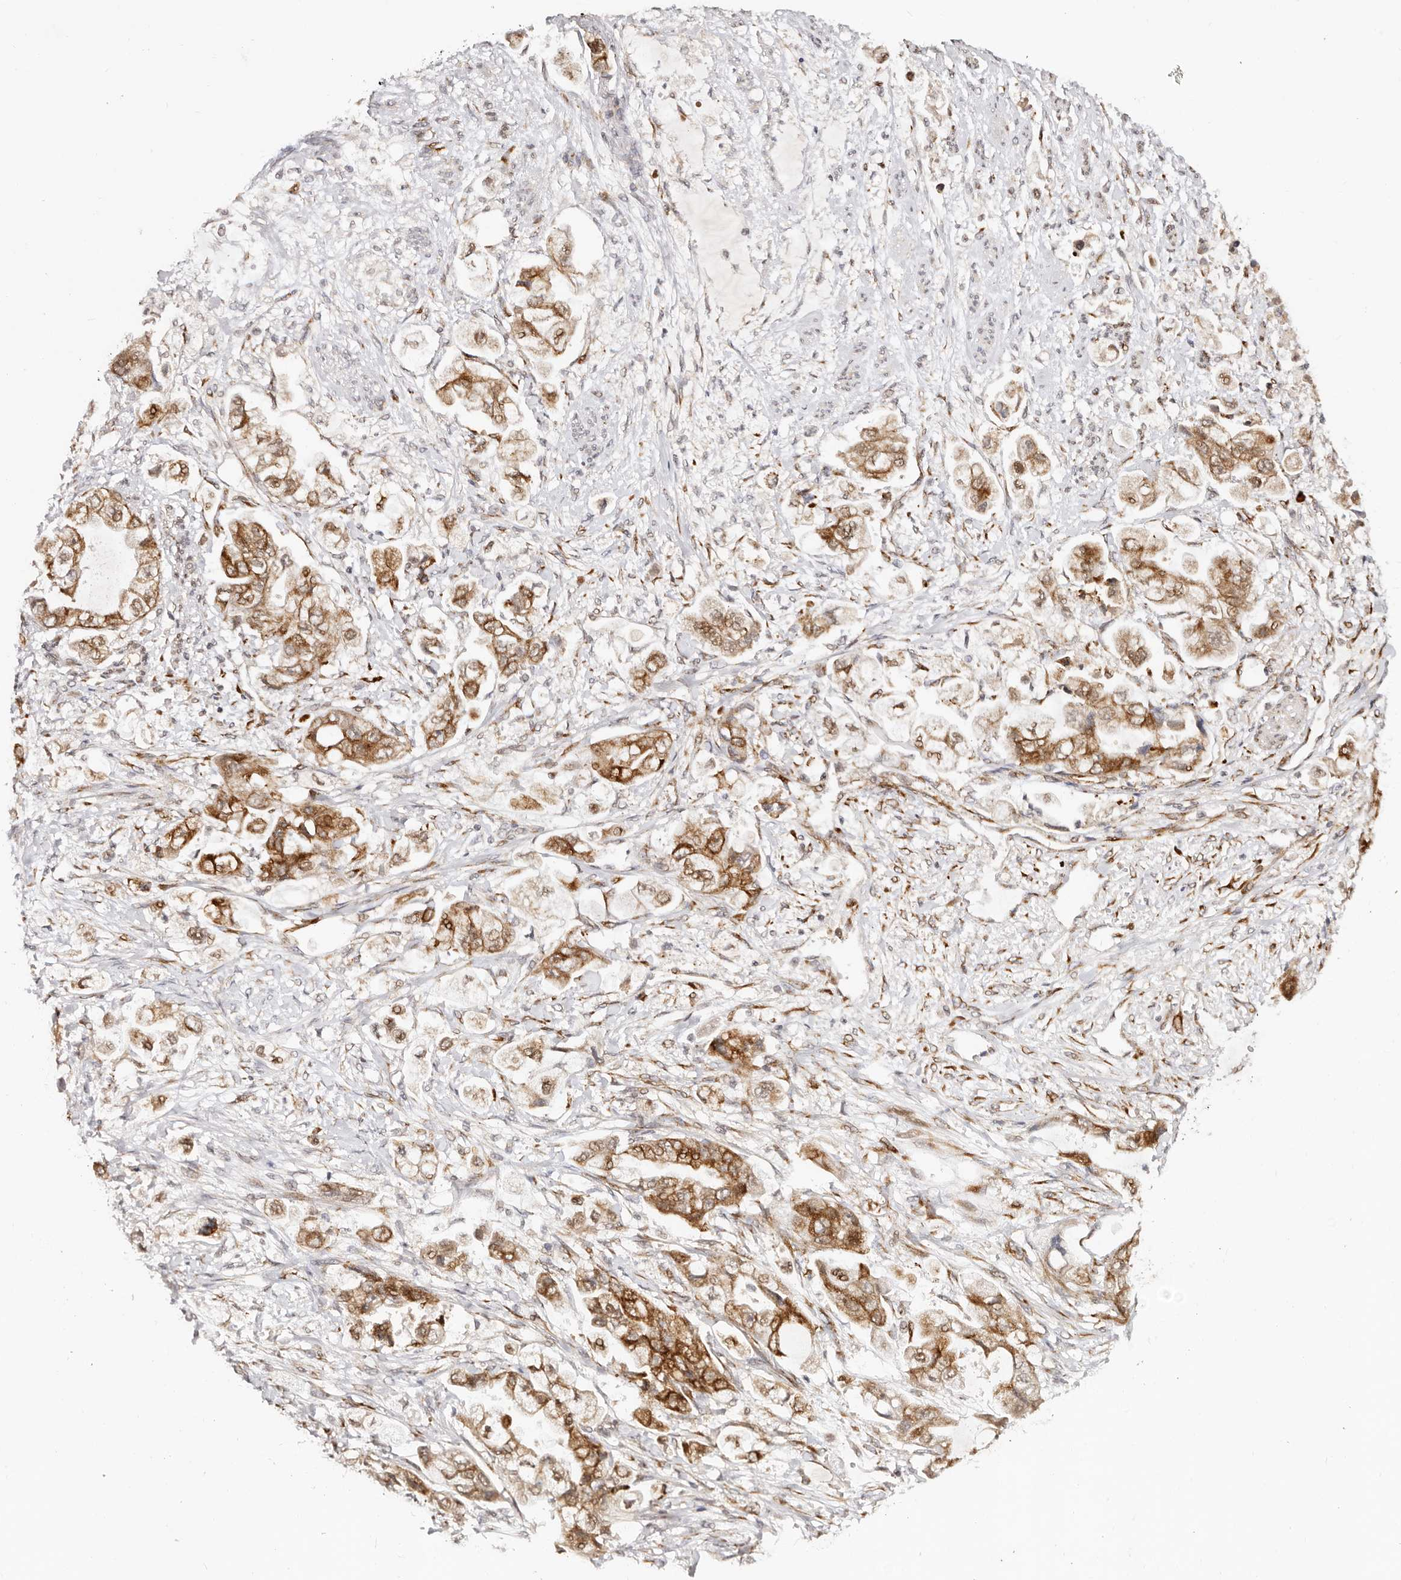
{"staining": {"intensity": "moderate", "quantity": ">75%", "location": "cytoplasmic/membranous"}, "tissue": "stomach cancer", "cell_type": "Tumor cells", "image_type": "cancer", "snomed": [{"axis": "morphology", "description": "Adenocarcinoma, NOS"}, {"axis": "topography", "description": "Stomach"}], "caption": "High-power microscopy captured an immunohistochemistry image of stomach adenocarcinoma, revealing moderate cytoplasmic/membranous staining in about >75% of tumor cells.", "gene": "BCL2L15", "patient": {"sex": "male", "age": 62}}